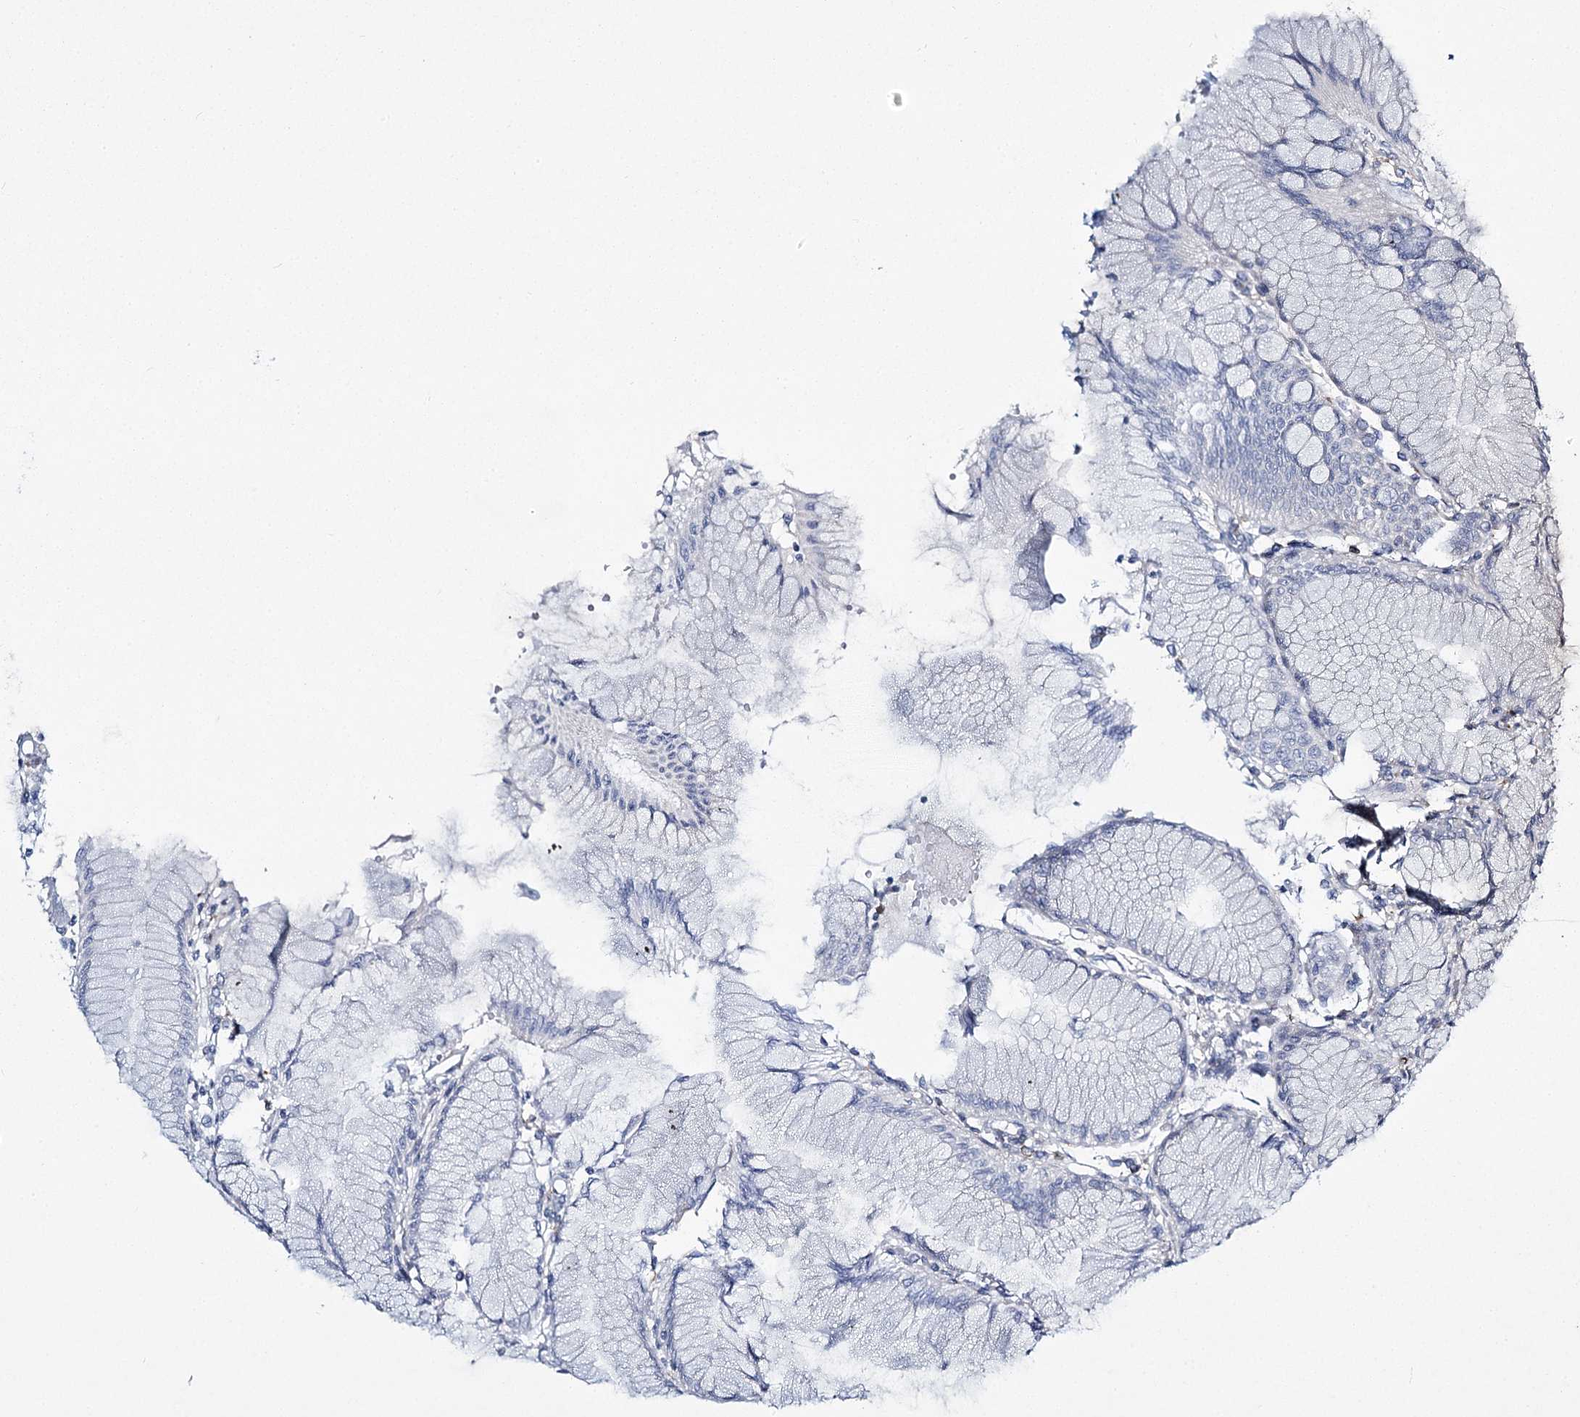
{"staining": {"intensity": "negative", "quantity": "none", "location": "none"}, "tissue": "stomach", "cell_type": "Glandular cells", "image_type": "normal", "snomed": [{"axis": "morphology", "description": "Normal tissue, NOS"}, {"axis": "topography", "description": "Stomach"}], "caption": "Protein analysis of normal stomach exhibits no significant positivity in glandular cells. The staining was performed using DAB to visualize the protein expression in brown, while the nuclei were stained in blue with hematoxylin (Magnification: 20x).", "gene": "CCDC88A", "patient": {"sex": "female", "age": 57}}